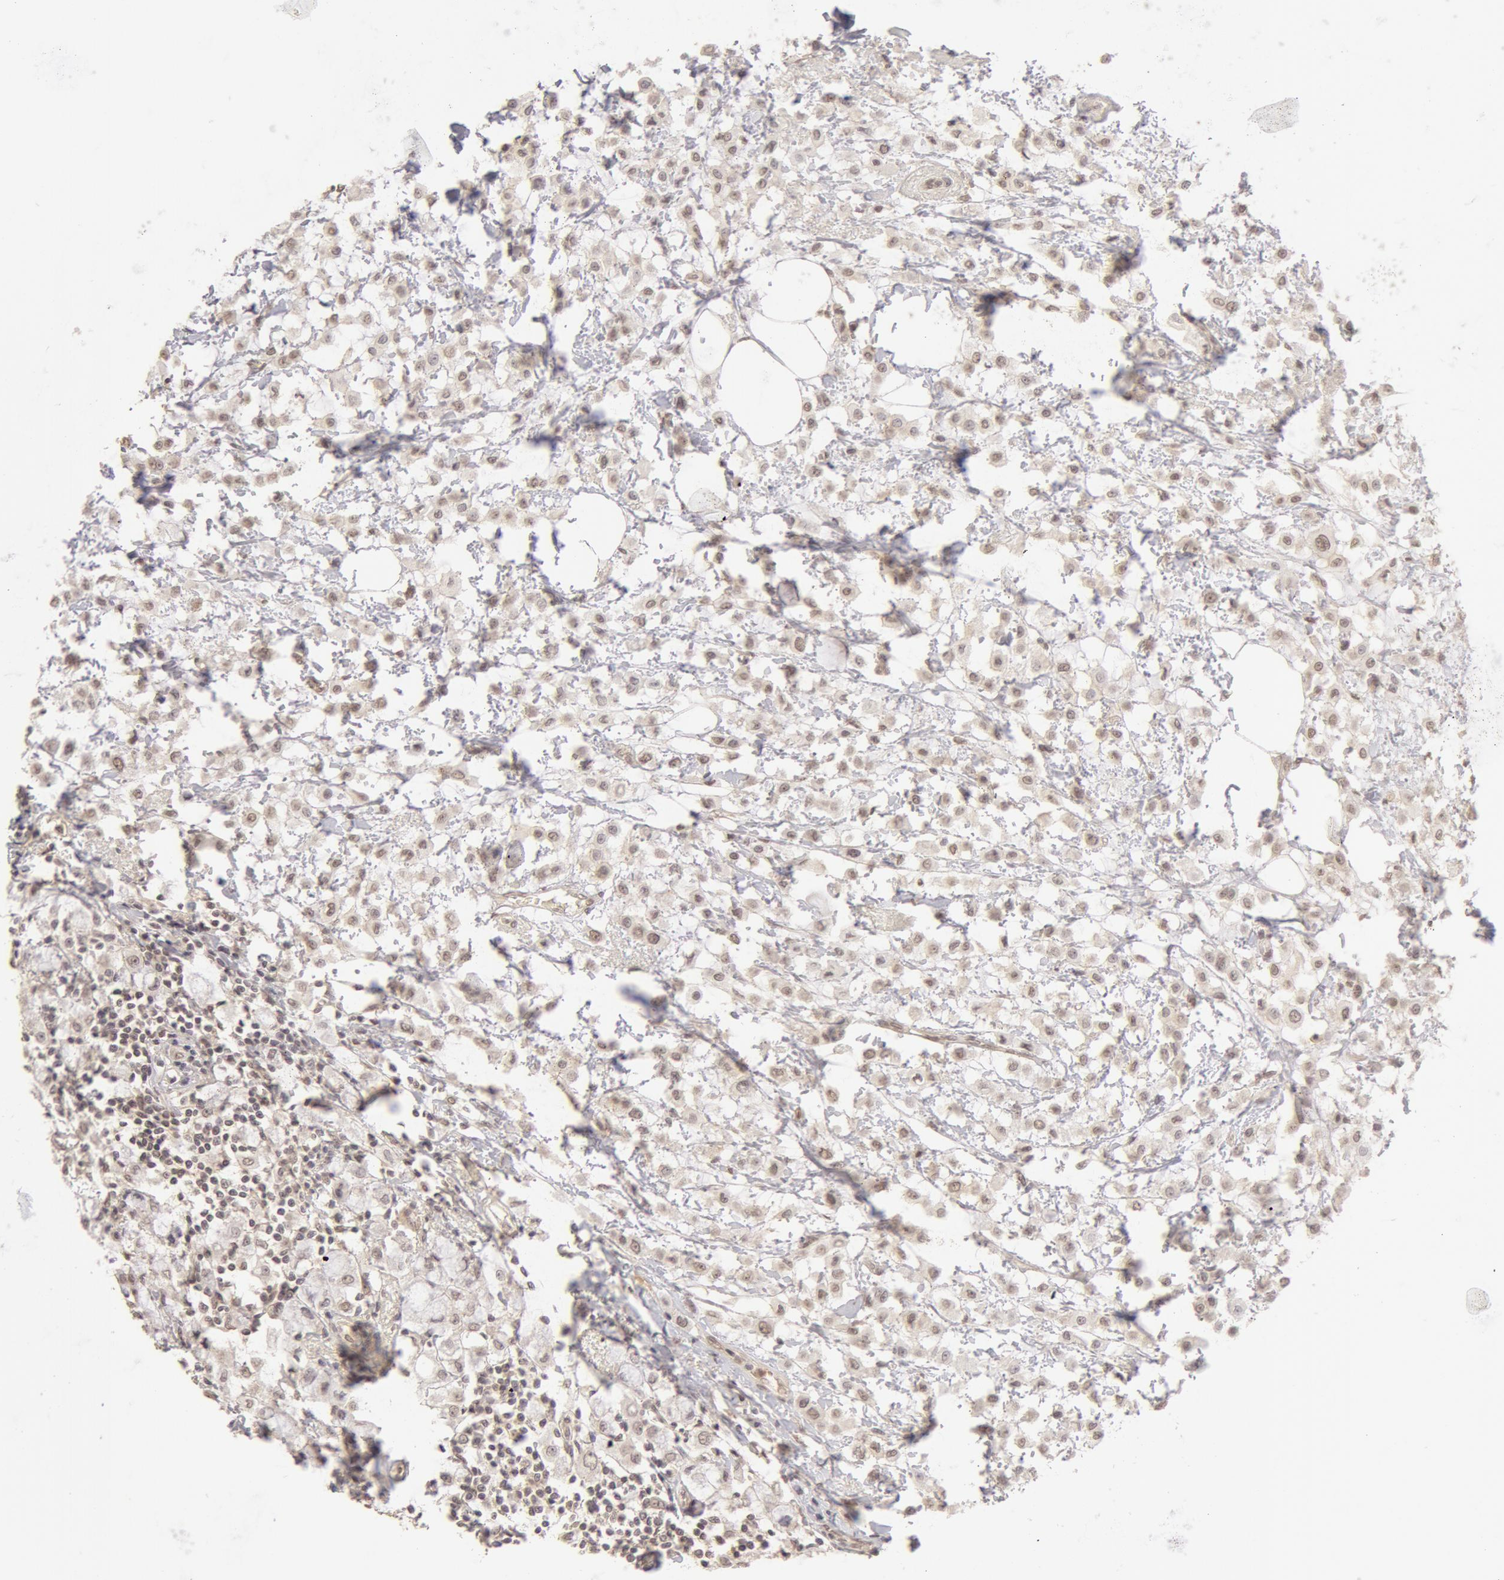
{"staining": {"intensity": "weak", "quantity": ">75%", "location": "cytoplasmic/membranous,nuclear"}, "tissue": "breast cancer", "cell_type": "Tumor cells", "image_type": "cancer", "snomed": [{"axis": "morphology", "description": "Lobular carcinoma"}, {"axis": "topography", "description": "Breast"}], "caption": "This image shows immunohistochemistry staining of human lobular carcinoma (breast), with low weak cytoplasmic/membranous and nuclear positivity in about >75% of tumor cells.", "gene": "ADAM10", "patient": {"sex": "female", "age": 85}}